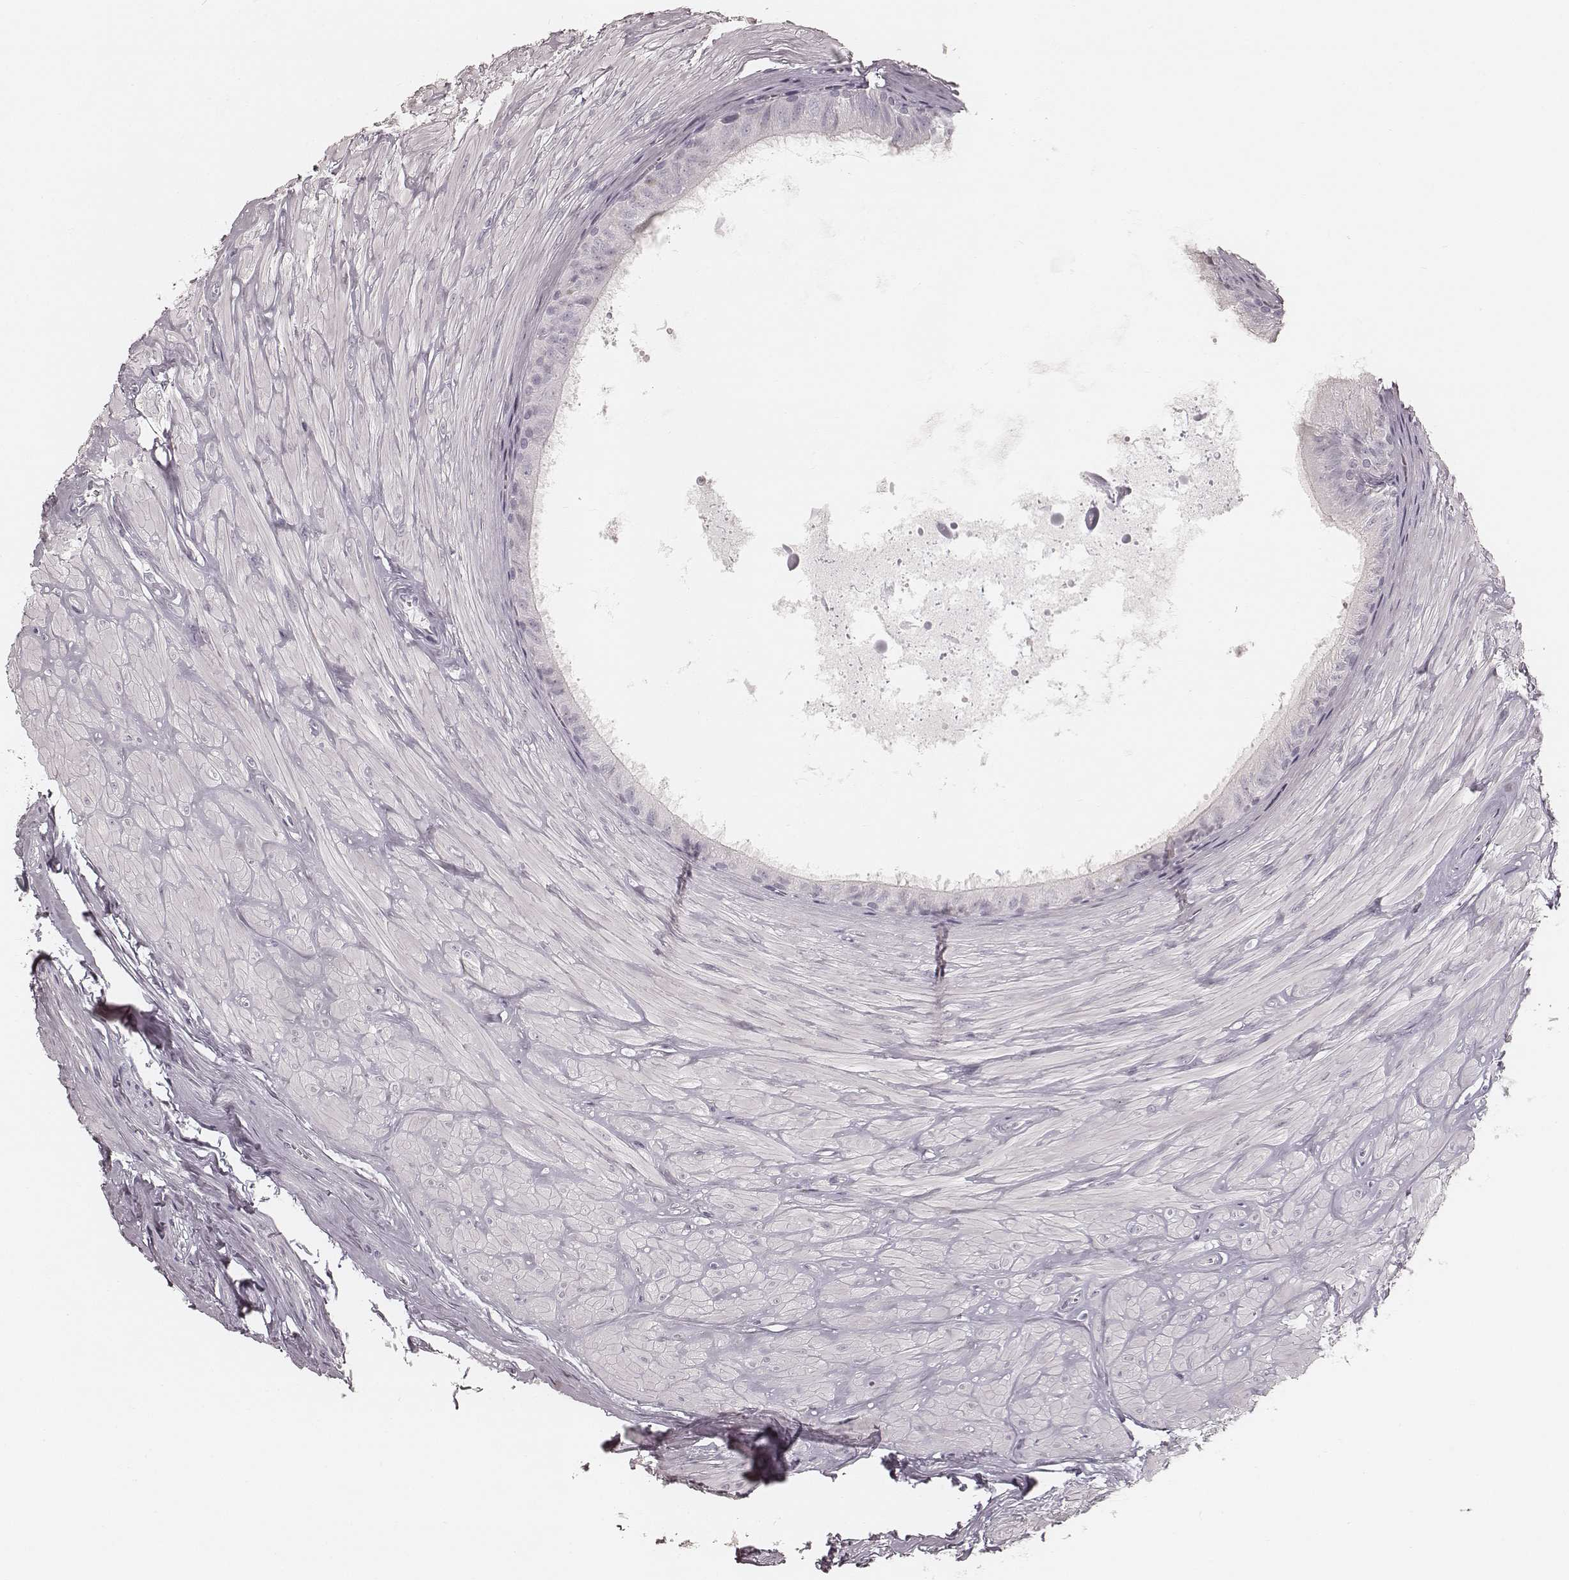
{"staining": {"intensity": "negative", "quantity": "none", "location": "none"}, "tissue": "epididymis", "cell_type": "Glandular cells", "image_type": "normal", "snomed": [{"axis": "morphology", "description": "Normal tissue, NOS"}, {"axis": "topography", "description": "Epididymis"}], "caption": "Unremarkable epididymis was stained to show a protein in brown. There is no significant expression in glandular cells. The staining was performed using DAB to visualize the protein expression in brown, while the nuclei were stained in blue with hematoxylin (Magnification: 20x).", "gene": "TEX37", "patient": {"sex": "male", "age": 37}}